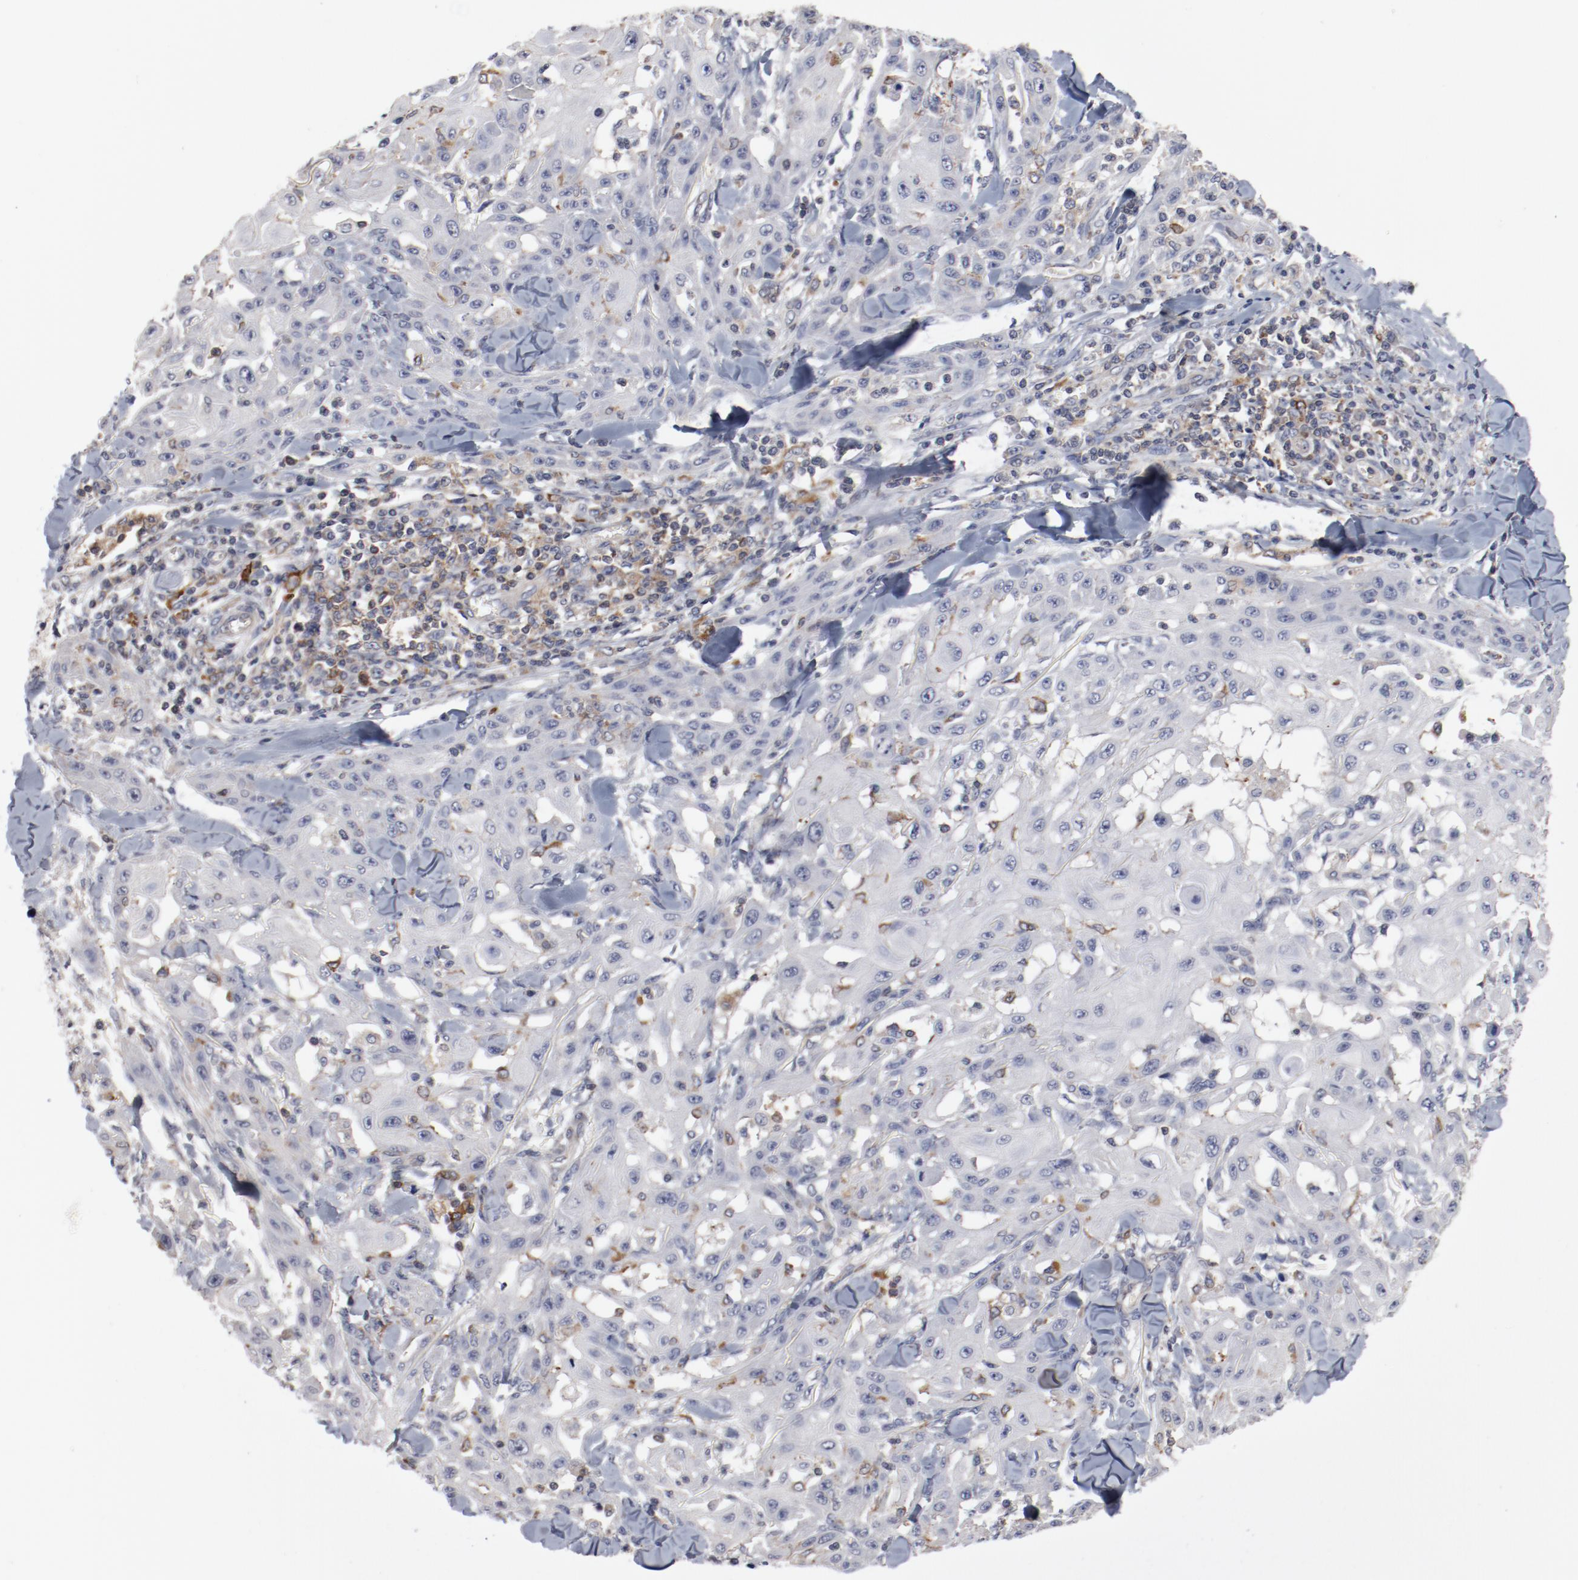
{"staining": {"intensity": "negative", "quantity": "none", "location": "none"}, "tissue": "skin cancer", "cell_type": "Tumor cells", "image_type": "cancer", "snomed": [{"axis": "morphology", "description": "Squamous cell carcinoma, NOS"}, {"axis": "topography", "description": "Skin"}], "caption": "Immunohistochemistry image of skin cancer stained for a protein (brown), which shows no positivity in tumor cells.", "gene": "CBL", "patient": {"sex": "male", "age": 24}}